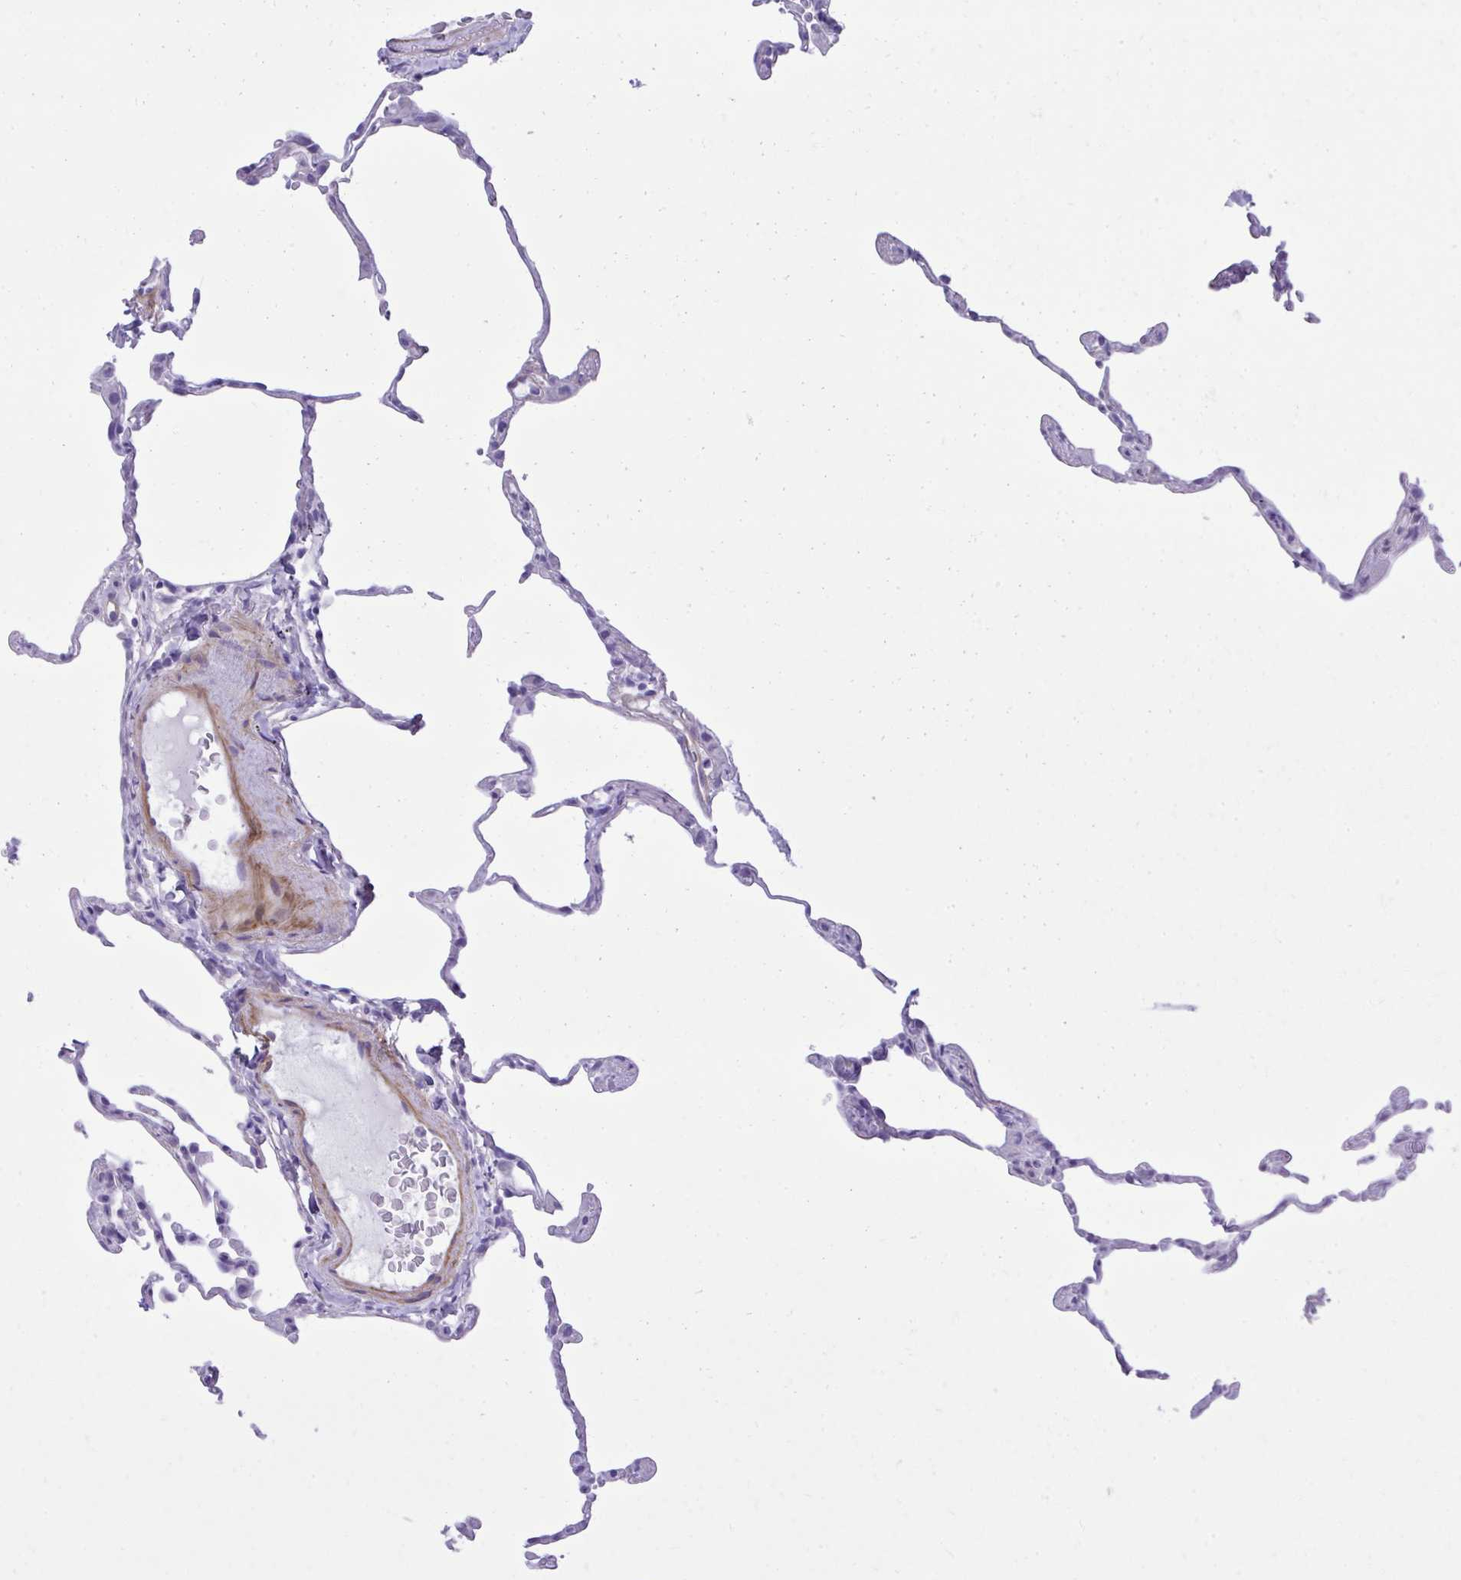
{"staining": {"intensity": "negative", "quantity": "none", "location": "none"}, "tissue": "lung", "cell_type": "Alveolar cells", "image_type": "normal", "snomed": [{"axis": "morphology", "description": "Normal tissue, NOS"}, {"axis": "topography", "description": "Lung"}], "caption": "DAB (3,3'-diaminobenzidine) immunohistochemical staining of normal lung reveals no significant positivity in alveolar cells. Brightfield microscopy of immunohistochemistry stained with DAB (3,3'-diaminobenzidine) (brown) and hematoxylin (blue), captured at high magnification.", "gene": "PITPNM3", "patient": {"sex": "female", "age": 57}}